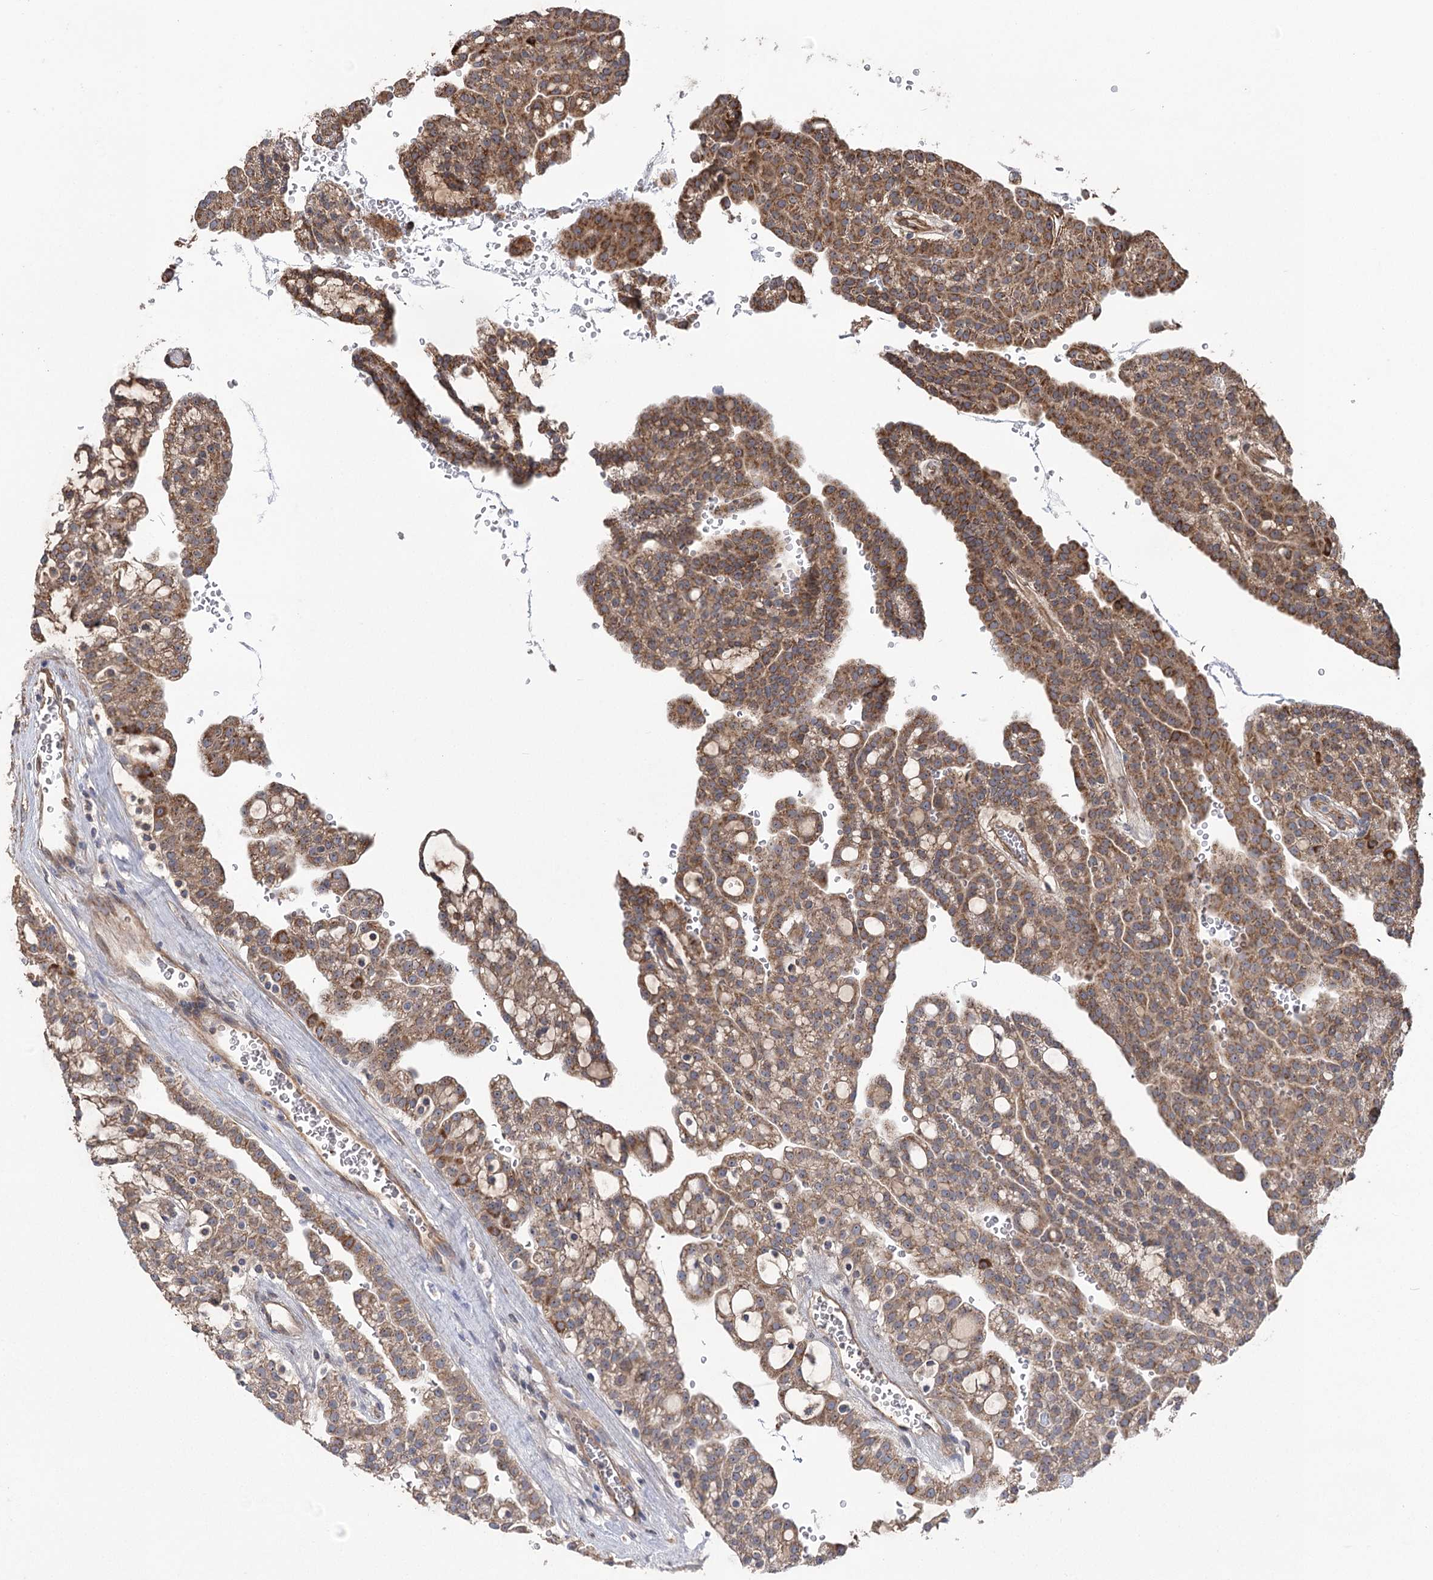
{"staining": {"intensity": "moderate", "quantity": ">75%", "location": "cytoplasmic/membranous"}, "tissue": "renal cancer", "cell_type": "Tumor cells", "image_type": "cancer", "snomed": [{"axis": "morphology", "description": "Adenocarcinoma, NOS"}, {"axis": "topography", "description": "Kidney"}], "caption": "Adenocarcinoma (renal) tissue reveals moderate cytoplasmic/membranous positivity in approximately >75% of tumor cells, visualized by immunohistochemistry.", "gene": "RWDD4", "patient": {"sex": "male", "age": 63}}